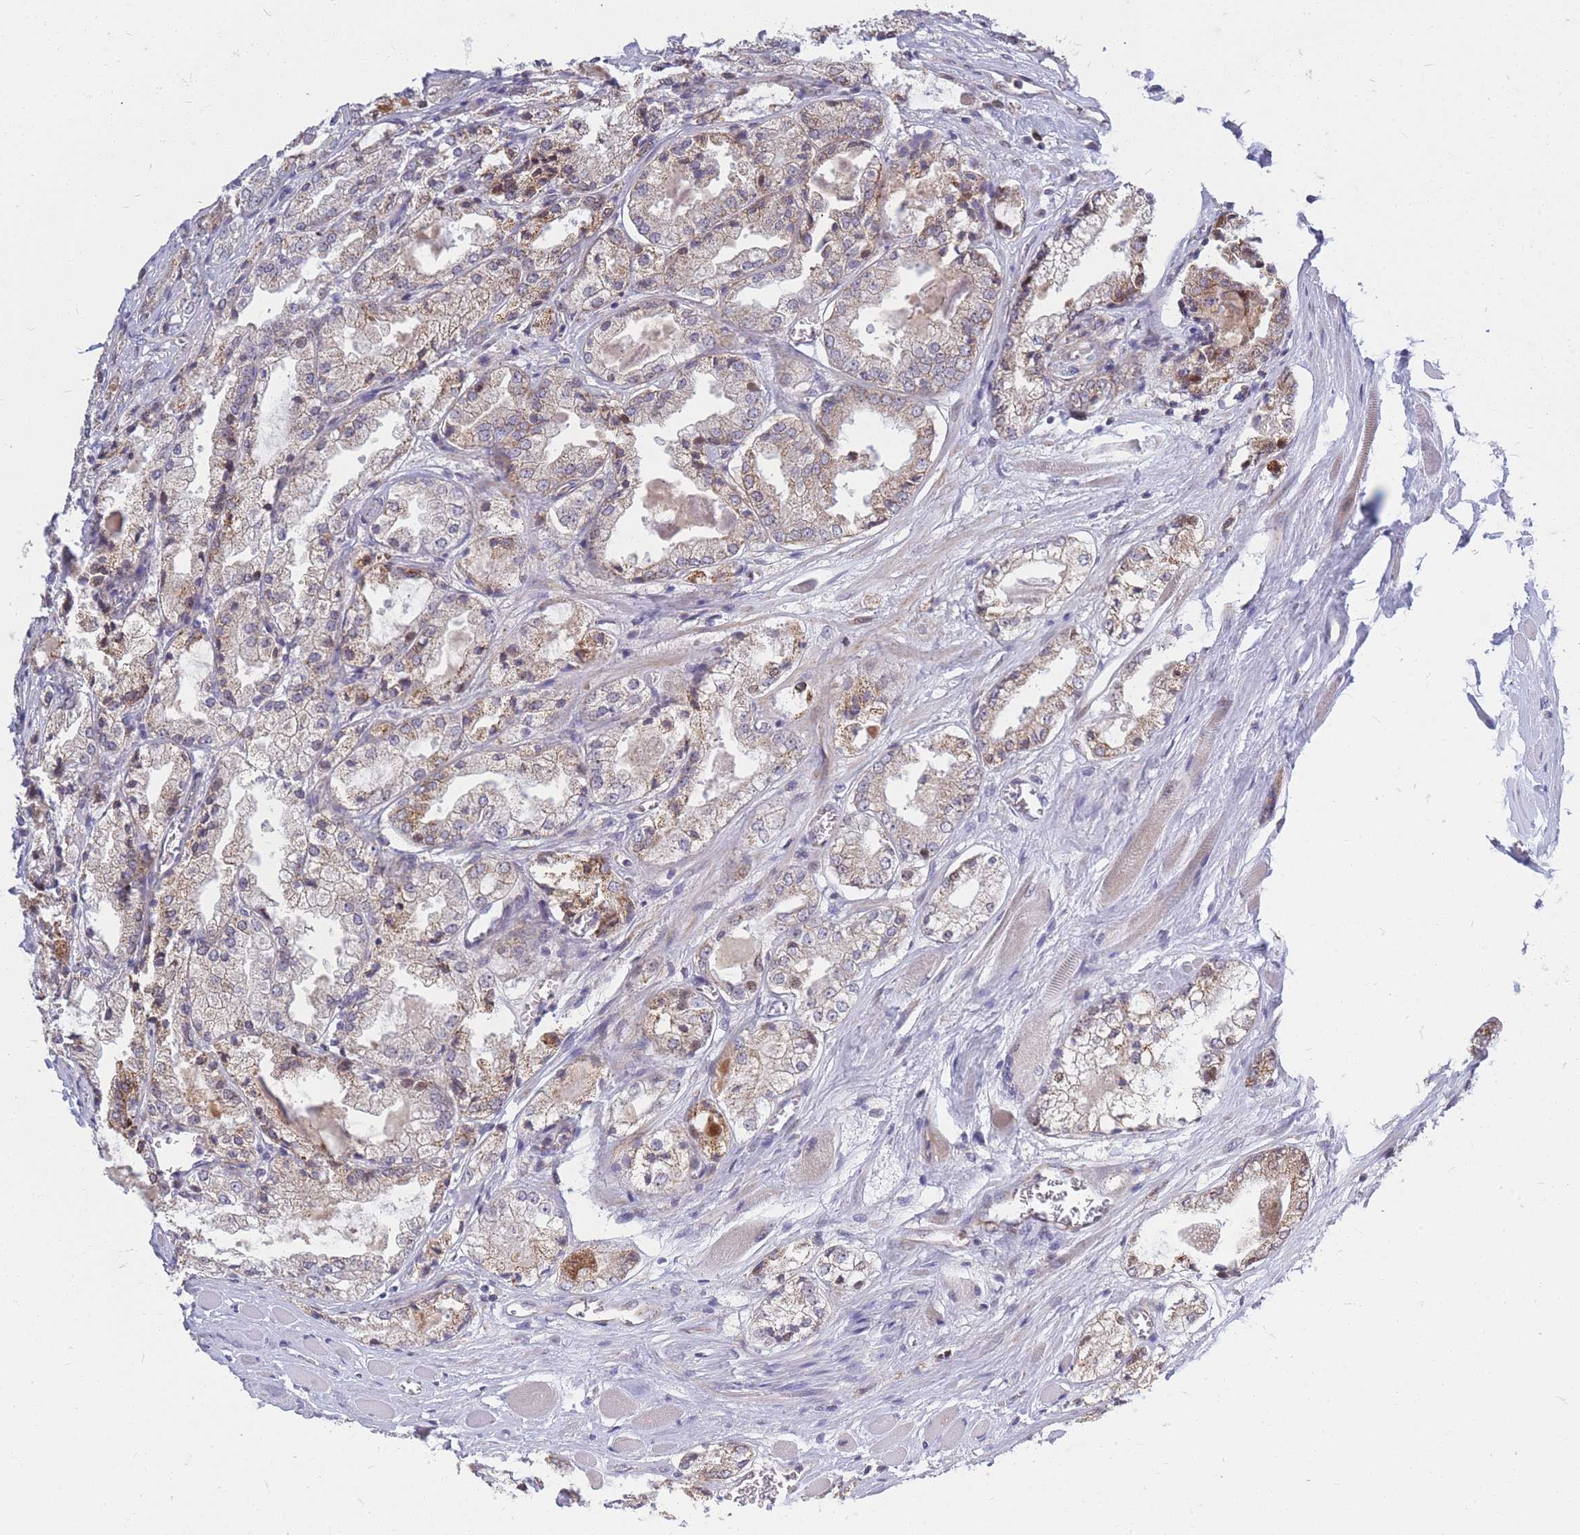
{"staining": {"intensity": "moderate", "quantity": "<25%", "location": "cytoplasmic/membranous"}, "tissue": "prostate cancer", "cell_type": "Tumor cells", "image_type": "cancer", "snomed": [{"axis": "morphology", "description": "Adenocarcinoma, Low grade"}, {"axis": "topography", "description": "Prostate"}], "caption": "Immunohistochemistry image of human adenocarcinoma (low-grade) (prostate) stained for a protein (brown), which exhibits low levels of moderate cytoplasmic/membranous positivity in about <25% of tumor cells.", "gene": "MOB4", "patient": {"sex": "male", "age": 67}}